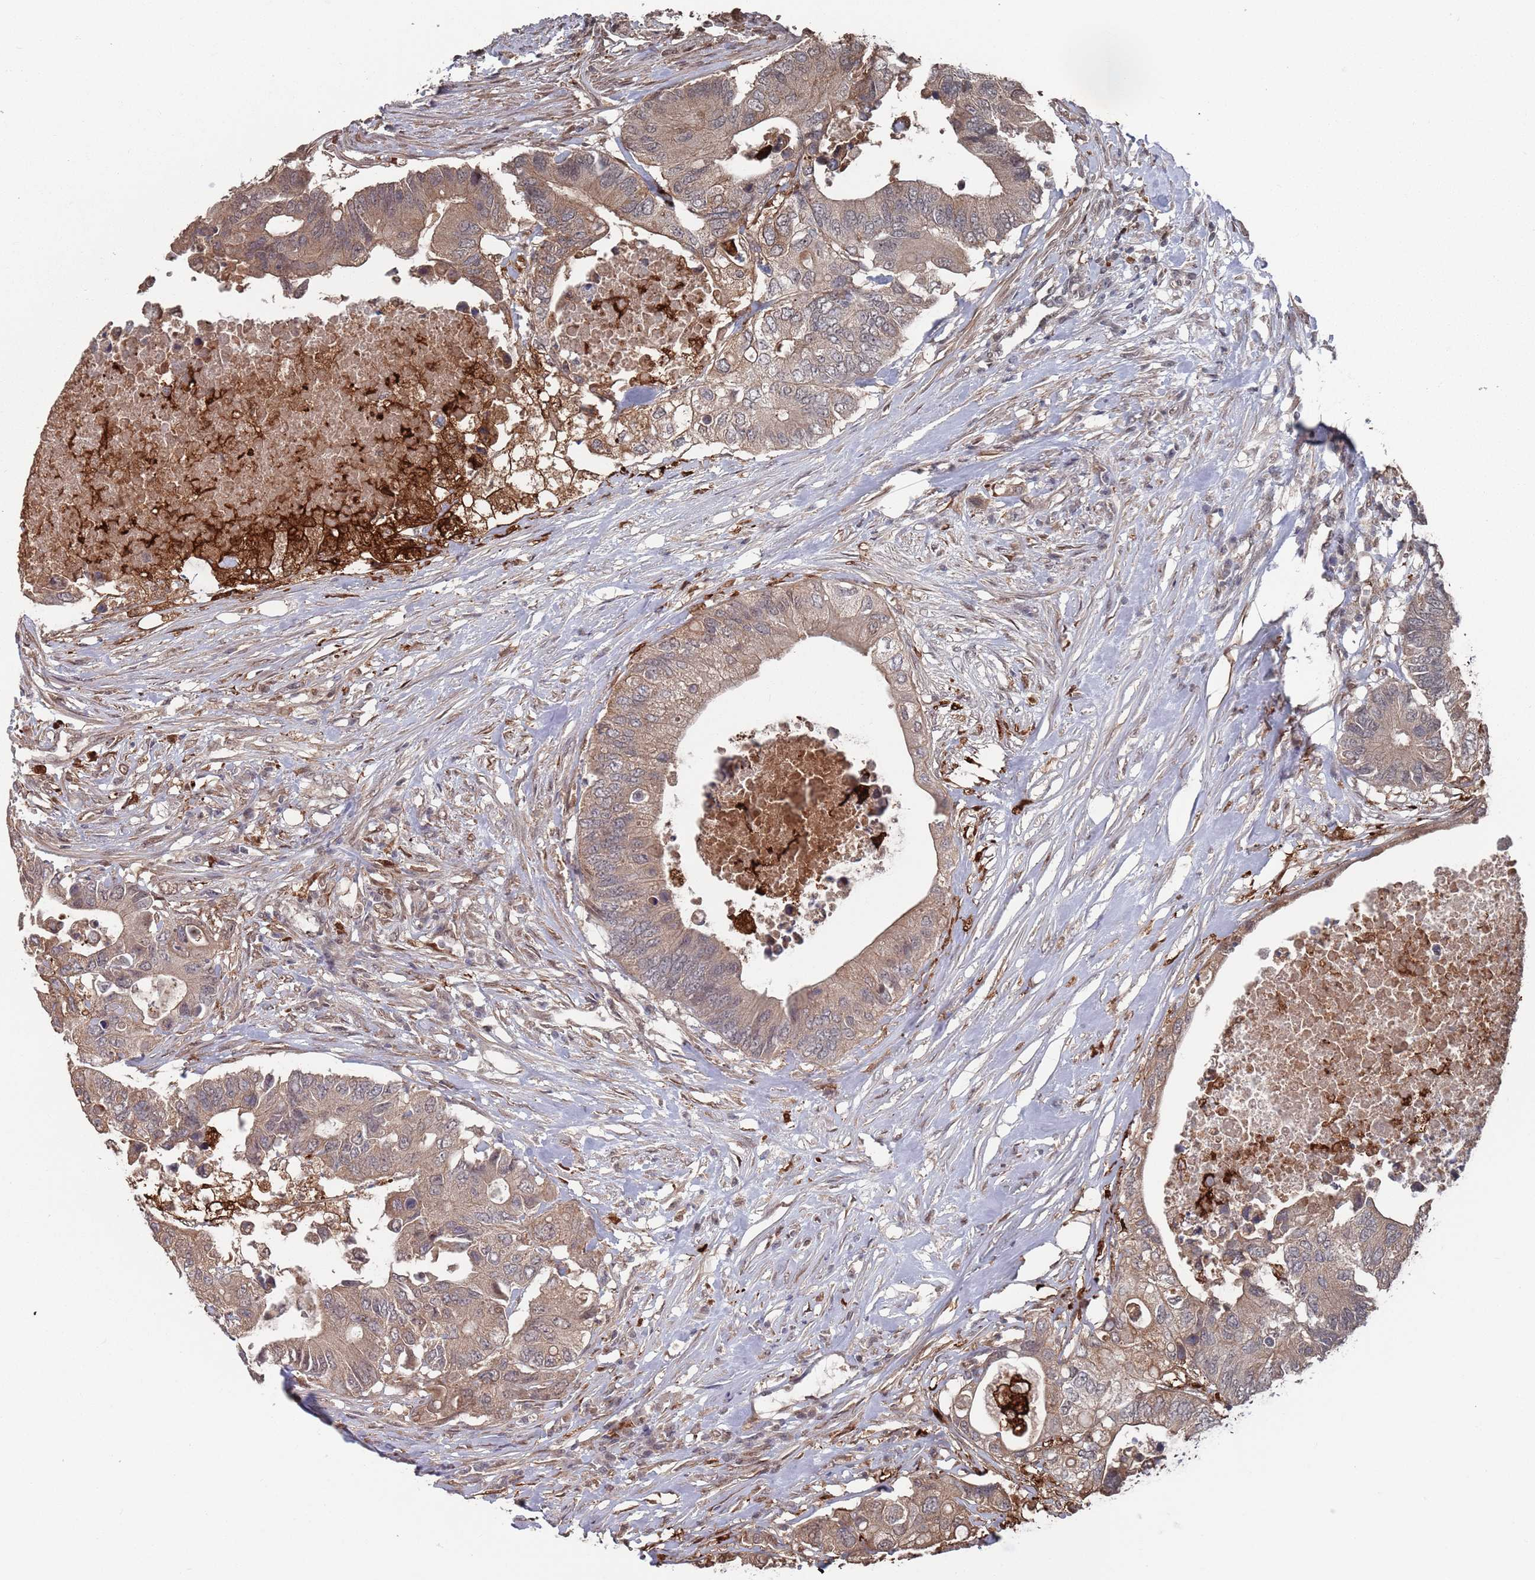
{"staining": {"intensity": "weak", "quantity": ">75%", "location": "cytoplasmic/membranous"}, "tissue": "colorectal cancer", "cell_type": "Tumor cells", "image_type": "cancer", "snomed": [{"axis": "morphology", "description": "Adenocarcinoma, NOS"}, {"axis": "topography", "description": "Colon"}], "caption": "Weak cytoplasmic/membranous protein positivity is seen in about >75% of tumor cells in colorectal cancer. Ihc stains the protein of interest in brown and the nuclei are stained blue.", "gene": "DGKD", "patient": {"sex": "male", "age": 71}}